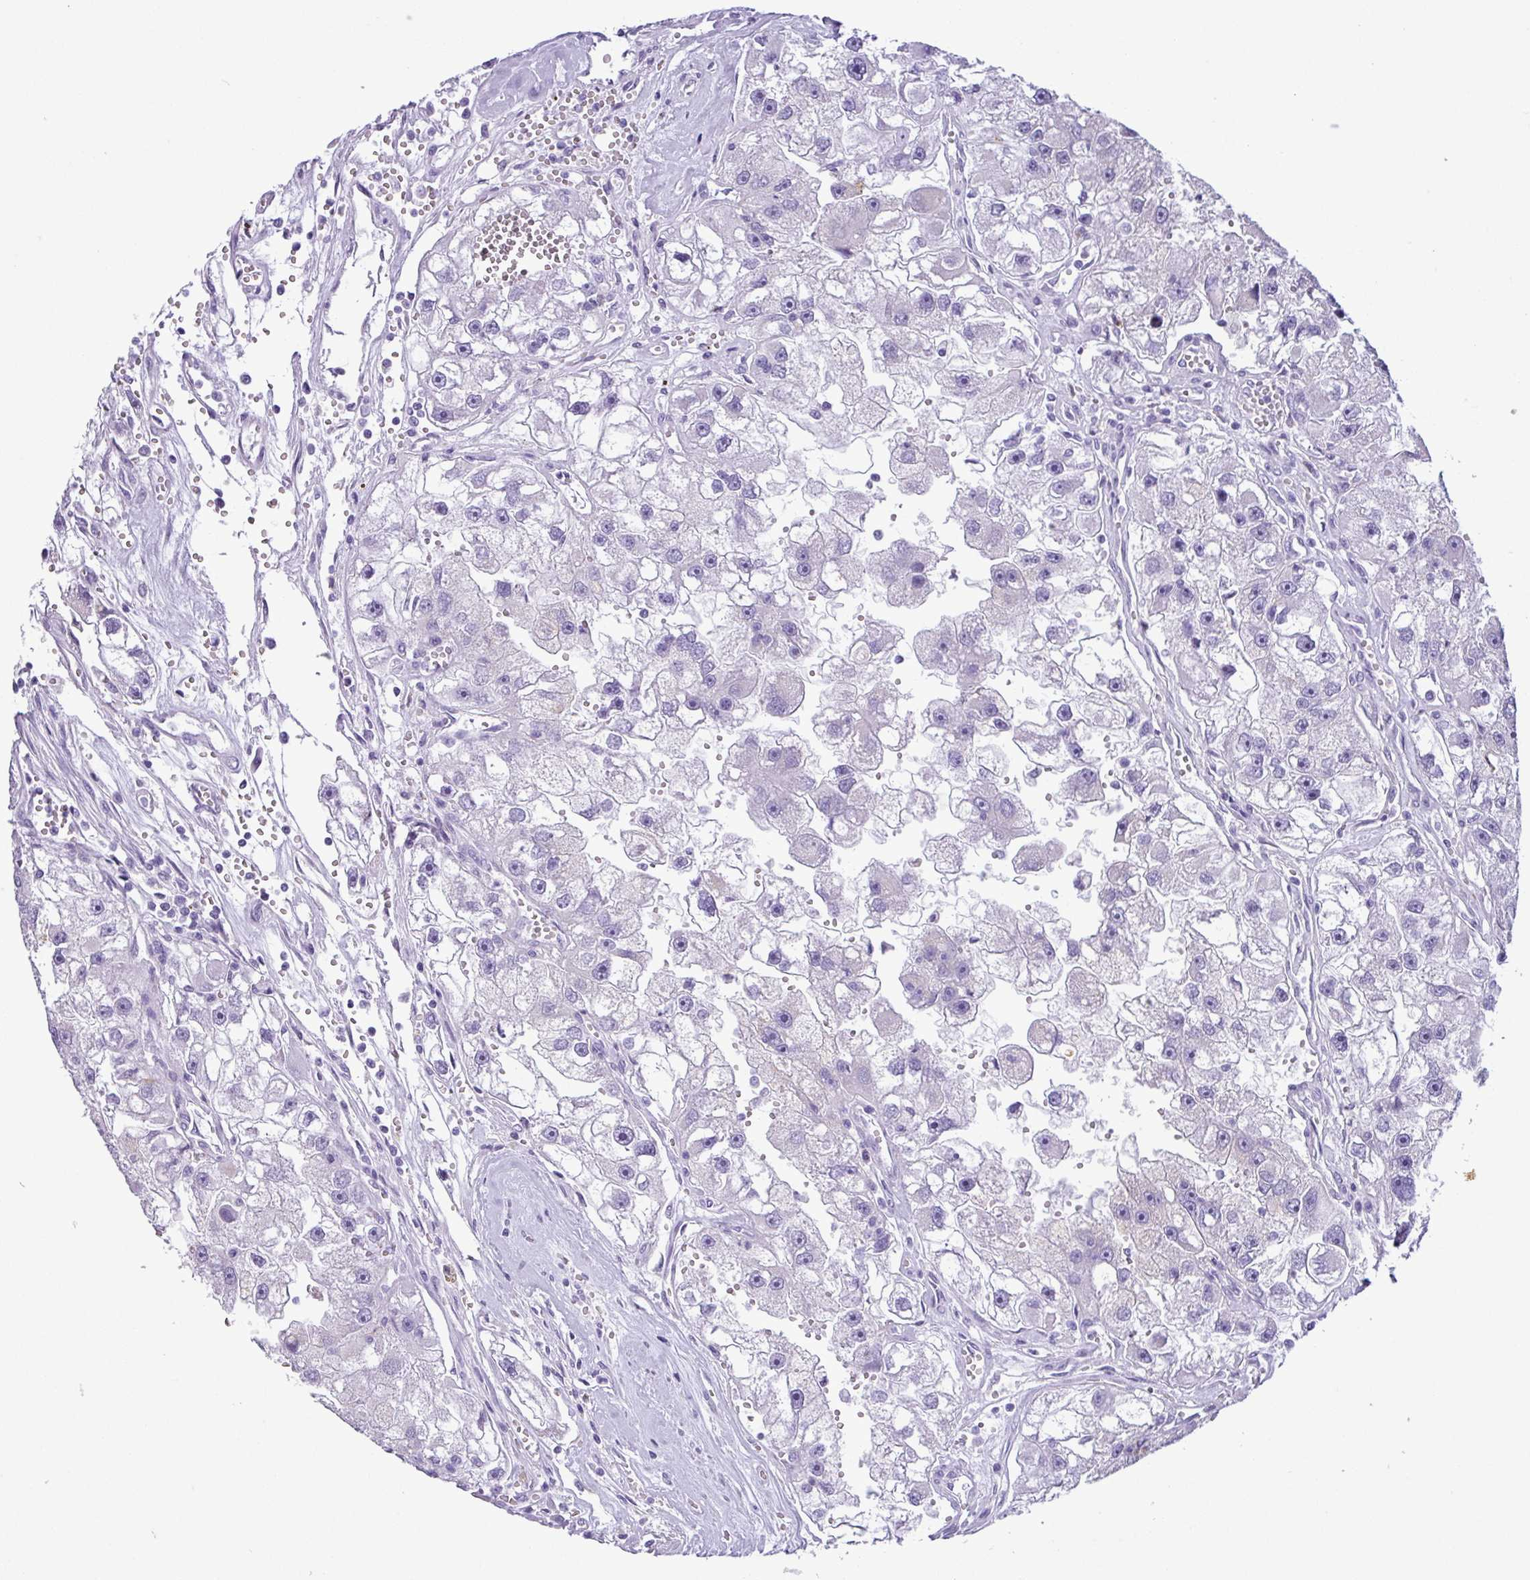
{"staining": {"intensity": "negative", "quantity": "none", "location": "none"}, "tissue": "renal cancer", "cell_type": "Tumor cells", "image_type": "cancer", "snomed": [{"axis": "morphology", "description": "Adenocarcinoma, NOS"}, {"axis": "topography", "description": "Kidney"}], "caption": "The immunohistochemistry micrograph has no significant staining in tumor cells of renal cancer tissue.", "gene": "AGO3", "patient": {"sex": "male", "age": 63}}